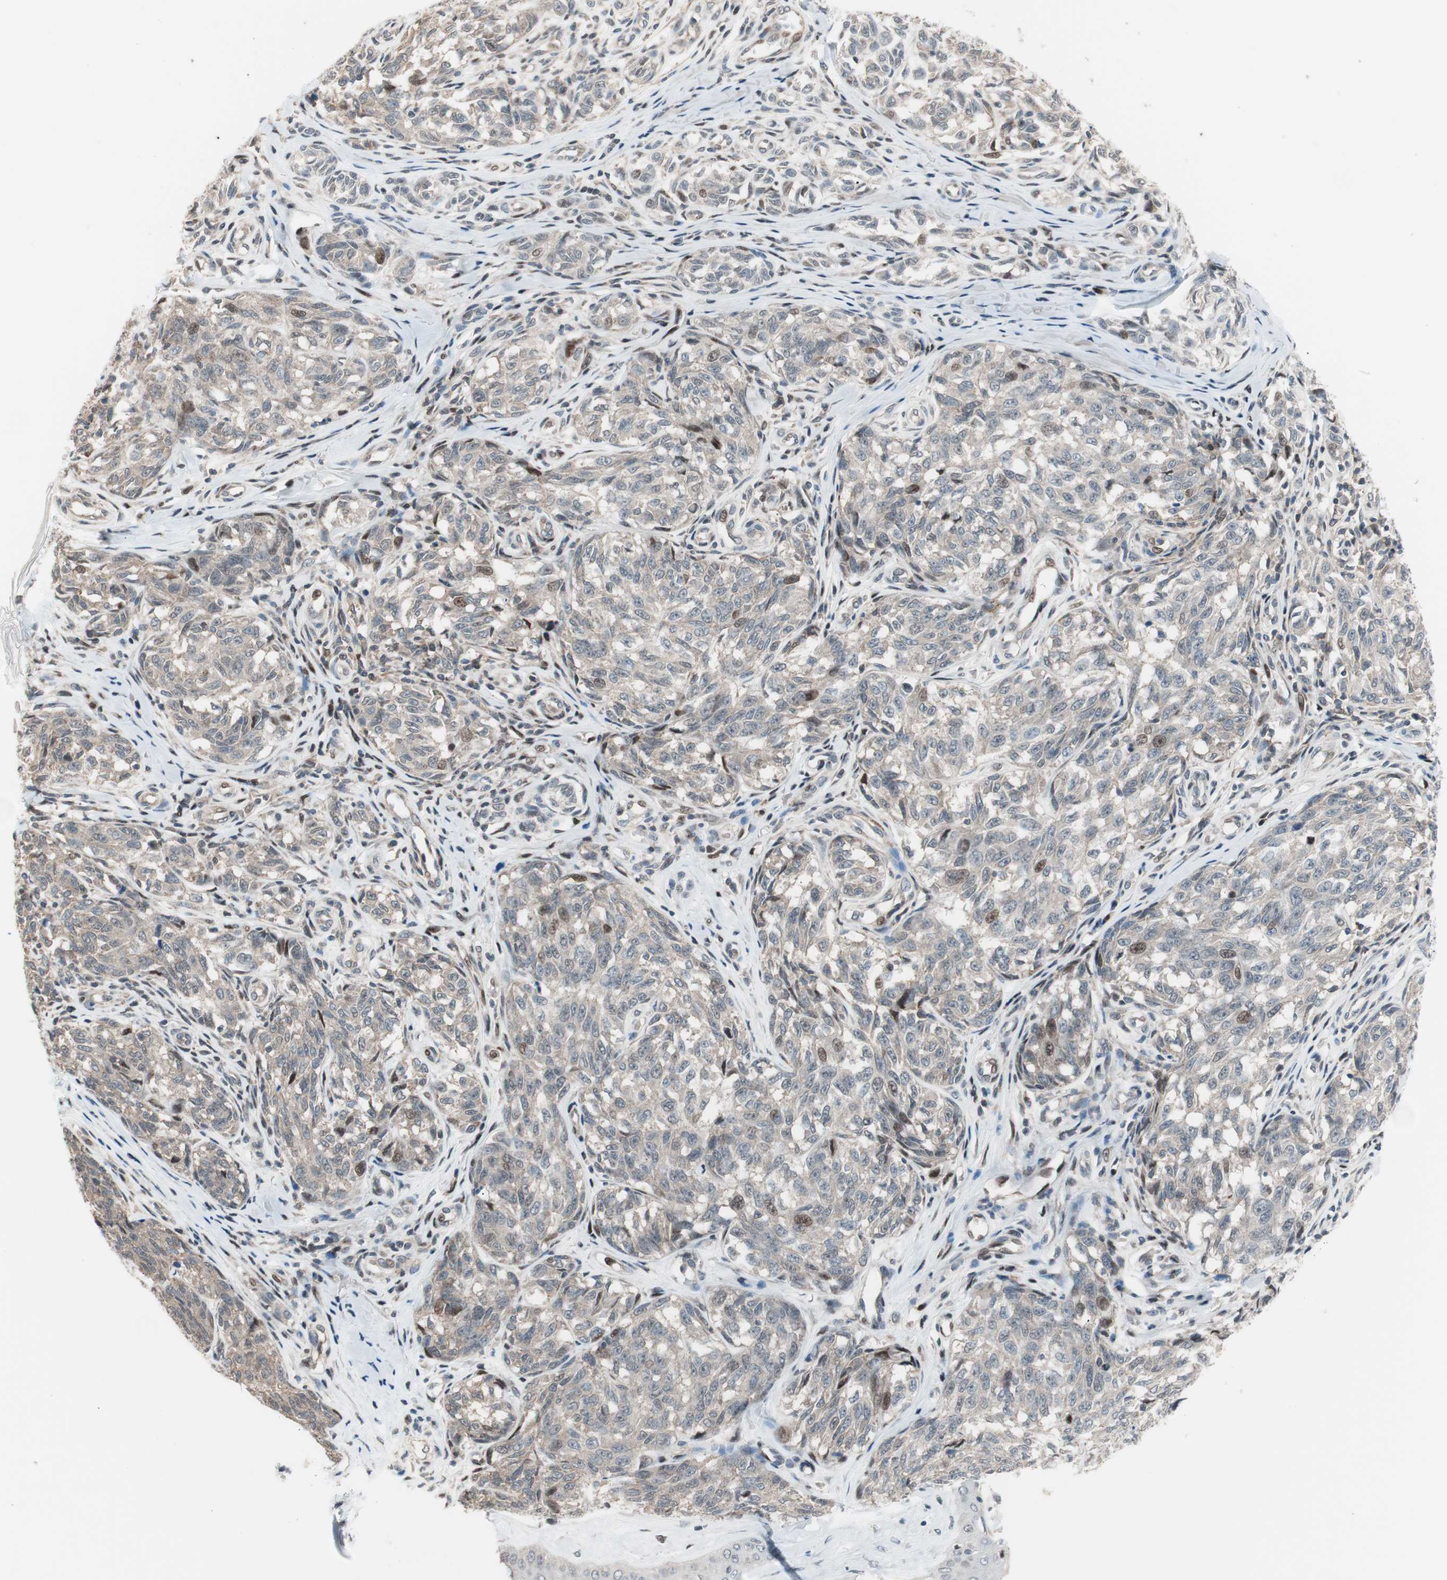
{"staining": {"intensity": "weak", "quantity": "<25%", "location": "nuclear"}, "tissue": "melanoma", "cell_type": "Tumor cells", "image_type": "cancer", "snomed": [{"axis": "morphology", "description": "Malignant melanoma, NOS"}, {"axis": "topography", "description": "Skin"}], "caption": "Tumor cells show no significant protein staining in malignant melanoma.", "gene": "POLH", "patient": {"sex": "female", "age": 64}}